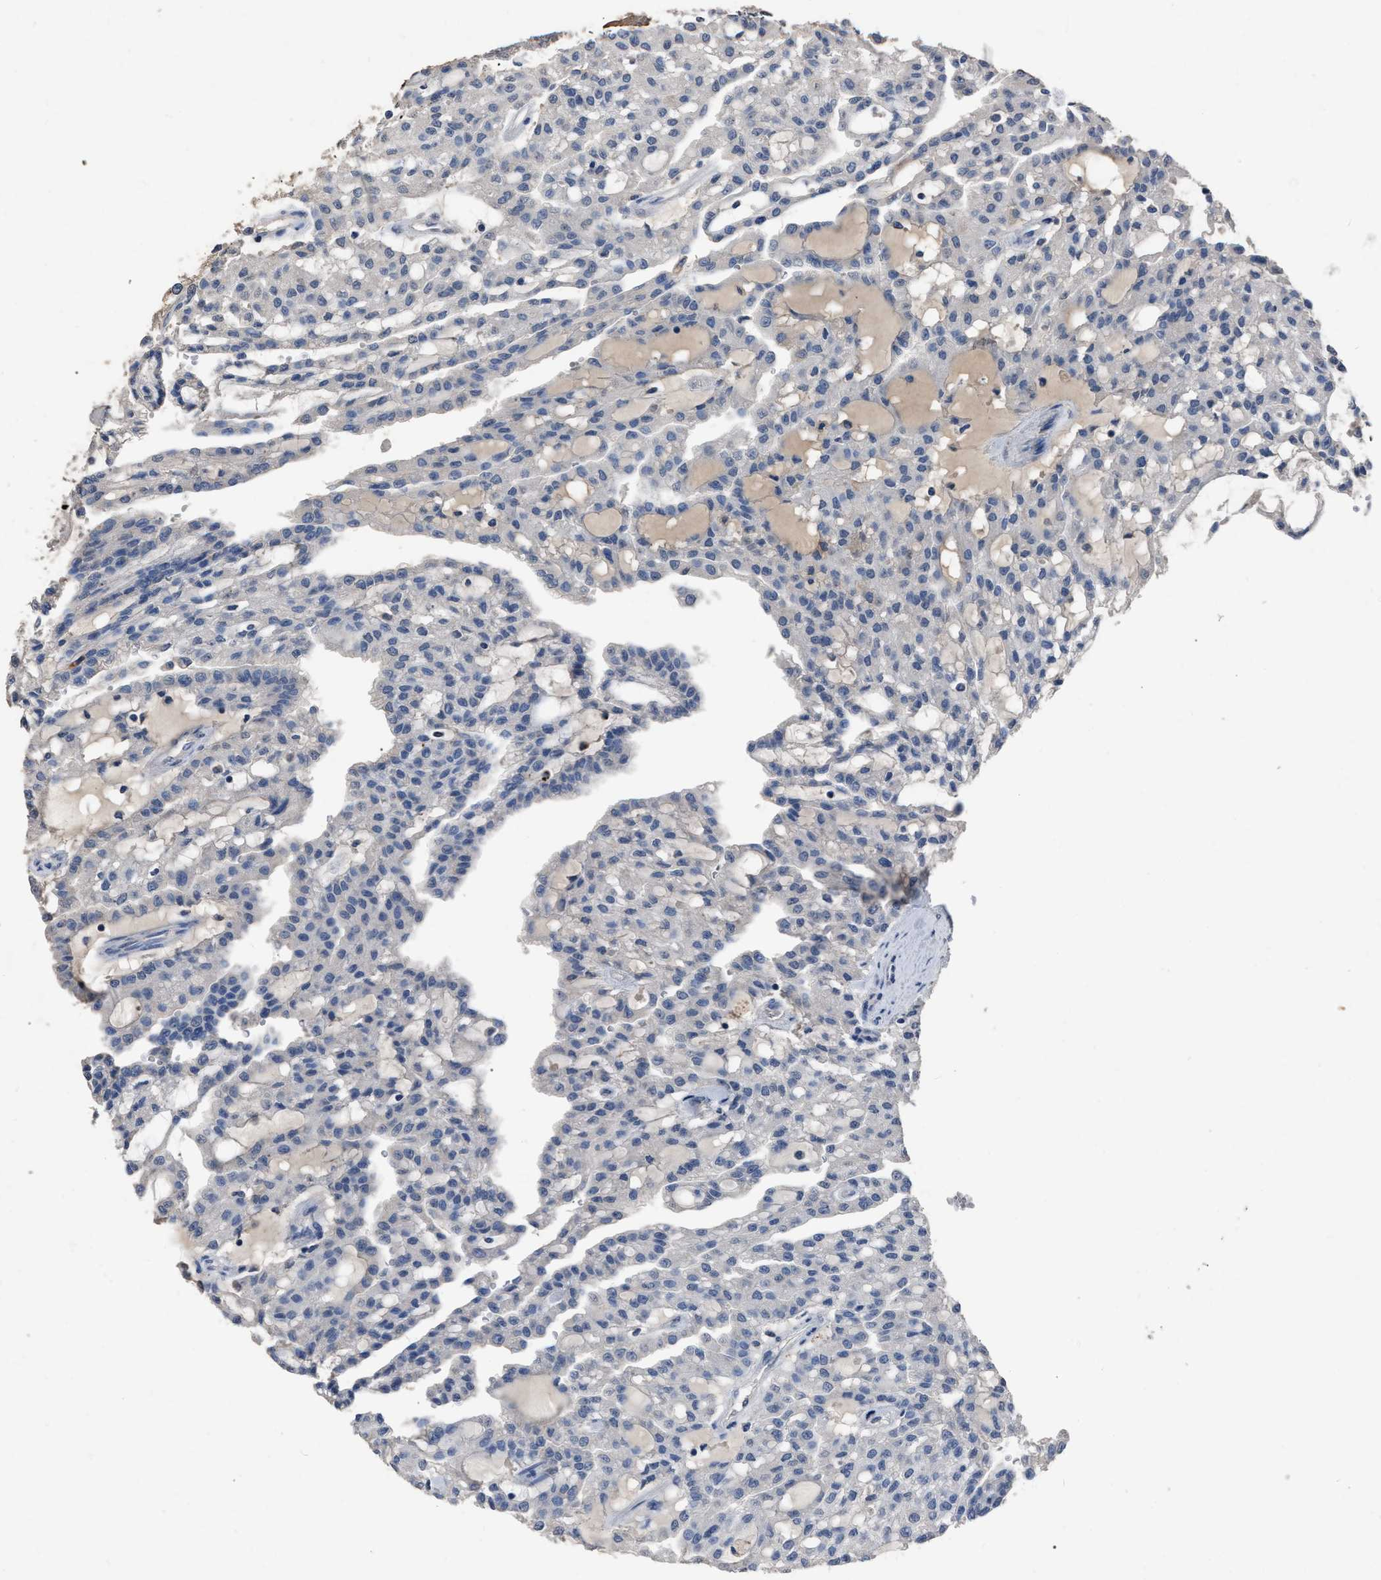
{"staining": {"intensity": "negative", "quantity": "none", "location": "none"}, "tissue": "renal cancer", "cell_type": "Tumor cells", "image_type": "cancer", "snomed": [{"axis": "morphology", "description": "Adenocarcinoma, NOS"}, {"axis": "topography", "description": "Kidney"}], "caption": "Human adenocarcinoma (renal) stained for a protein using immunohistochemistry shows no positivity in tumor cells.", "gene": "HABP2", "patient": {"sex": "male", "age": 63}}